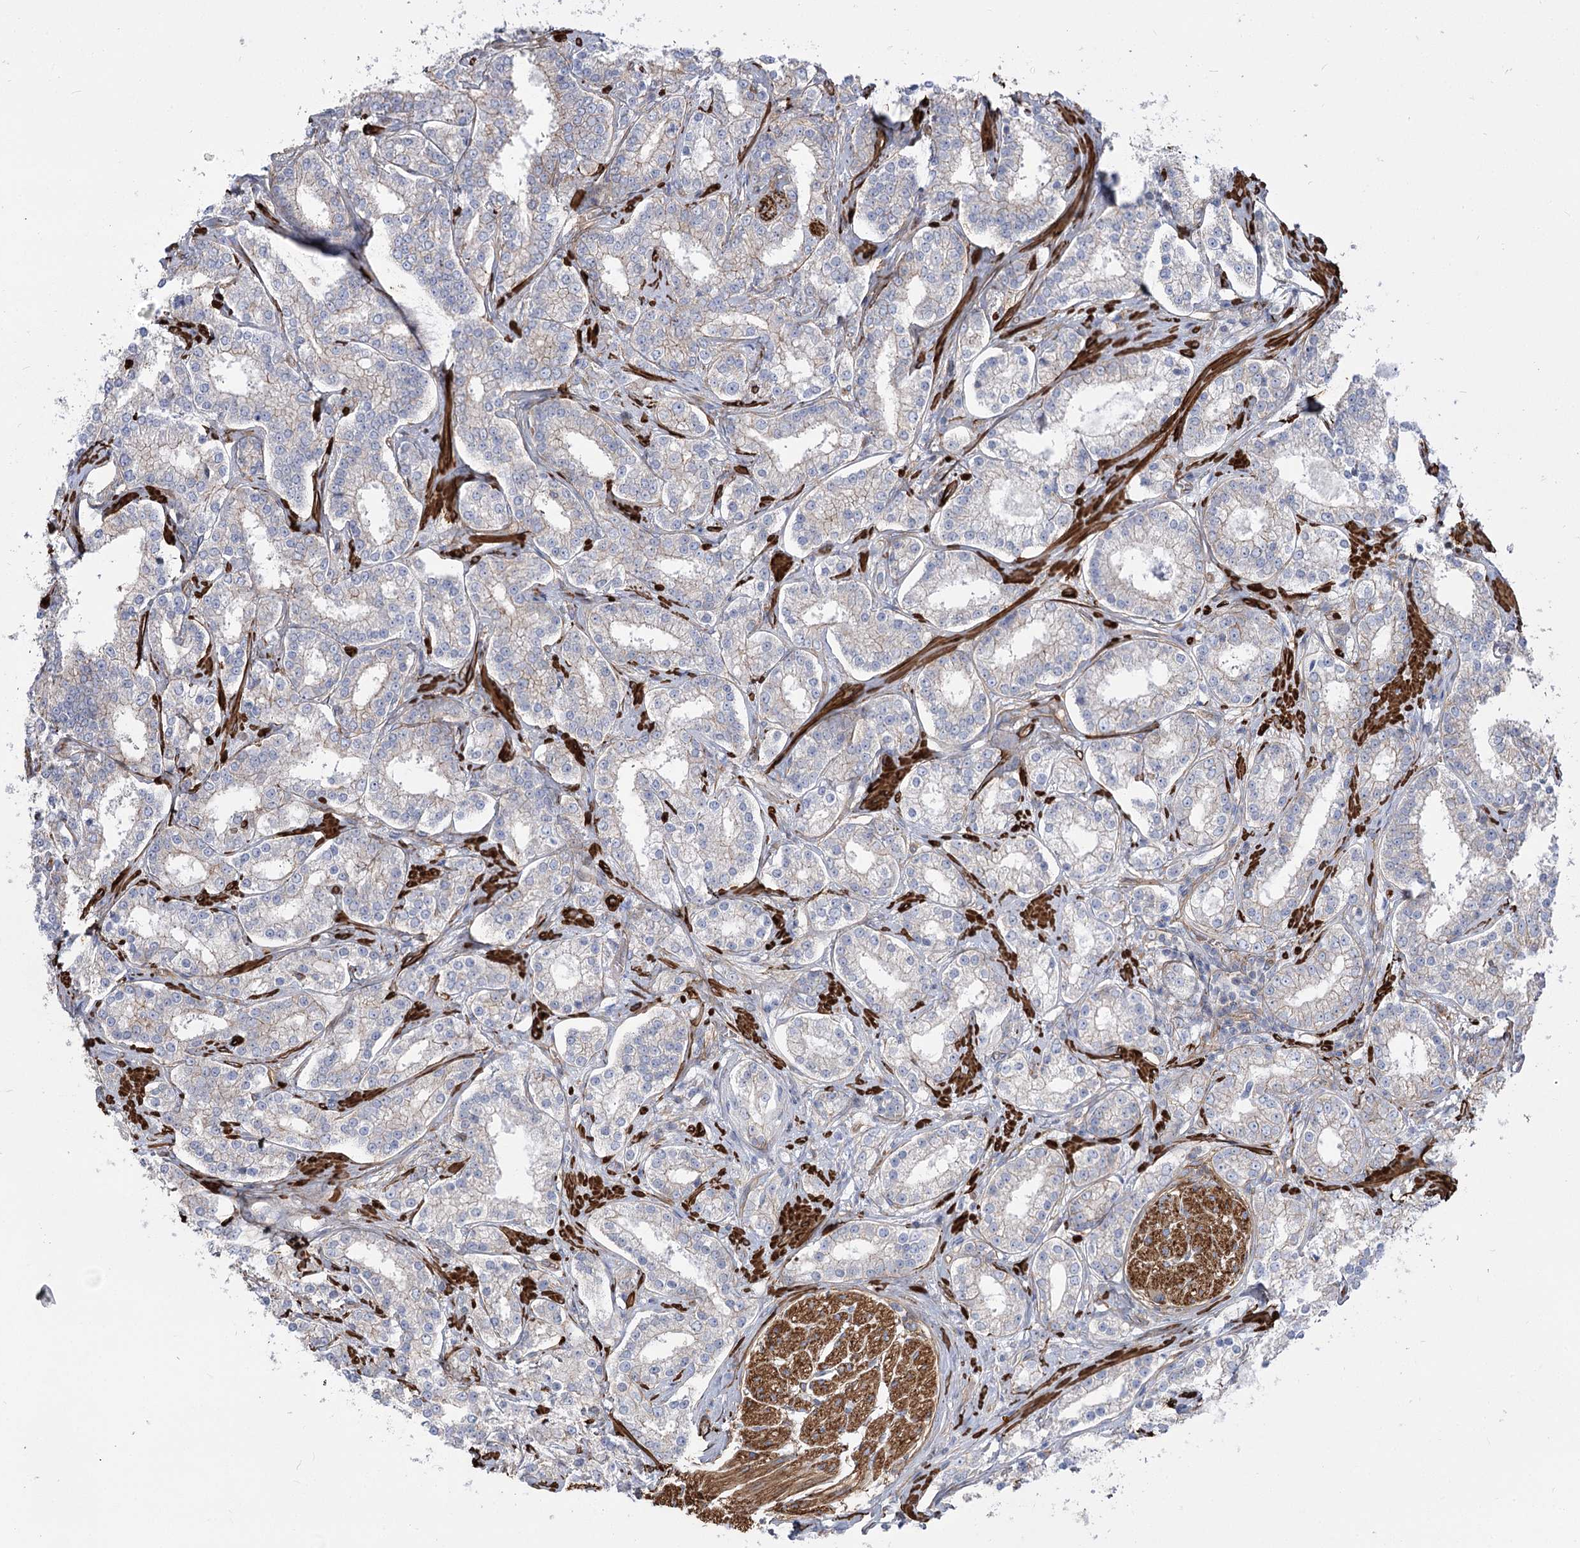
{"staining": {"intensity": "weak", "quantity": "<25%", "location": "cytoplasmic/membranous"}, "tissue": "prostate cancer", "cell_type": "Tumor cells", "image_type": "cancer", "snomed": [{"axis": "morphology", "description": "Normal tissue, NOS"}, {"axis": "morphology", "description": "Adenocarcinoma, High grade"}, {"axis": "topography", "description": "Prostate"}], "caption": "This is an immunohistochemistry micrograph of high-grade adenocarcinoma (prostate). There is no staining in tumor cells.", "gene": "PLEKHA5", "patient": {"sex": "male", "age": 83}}